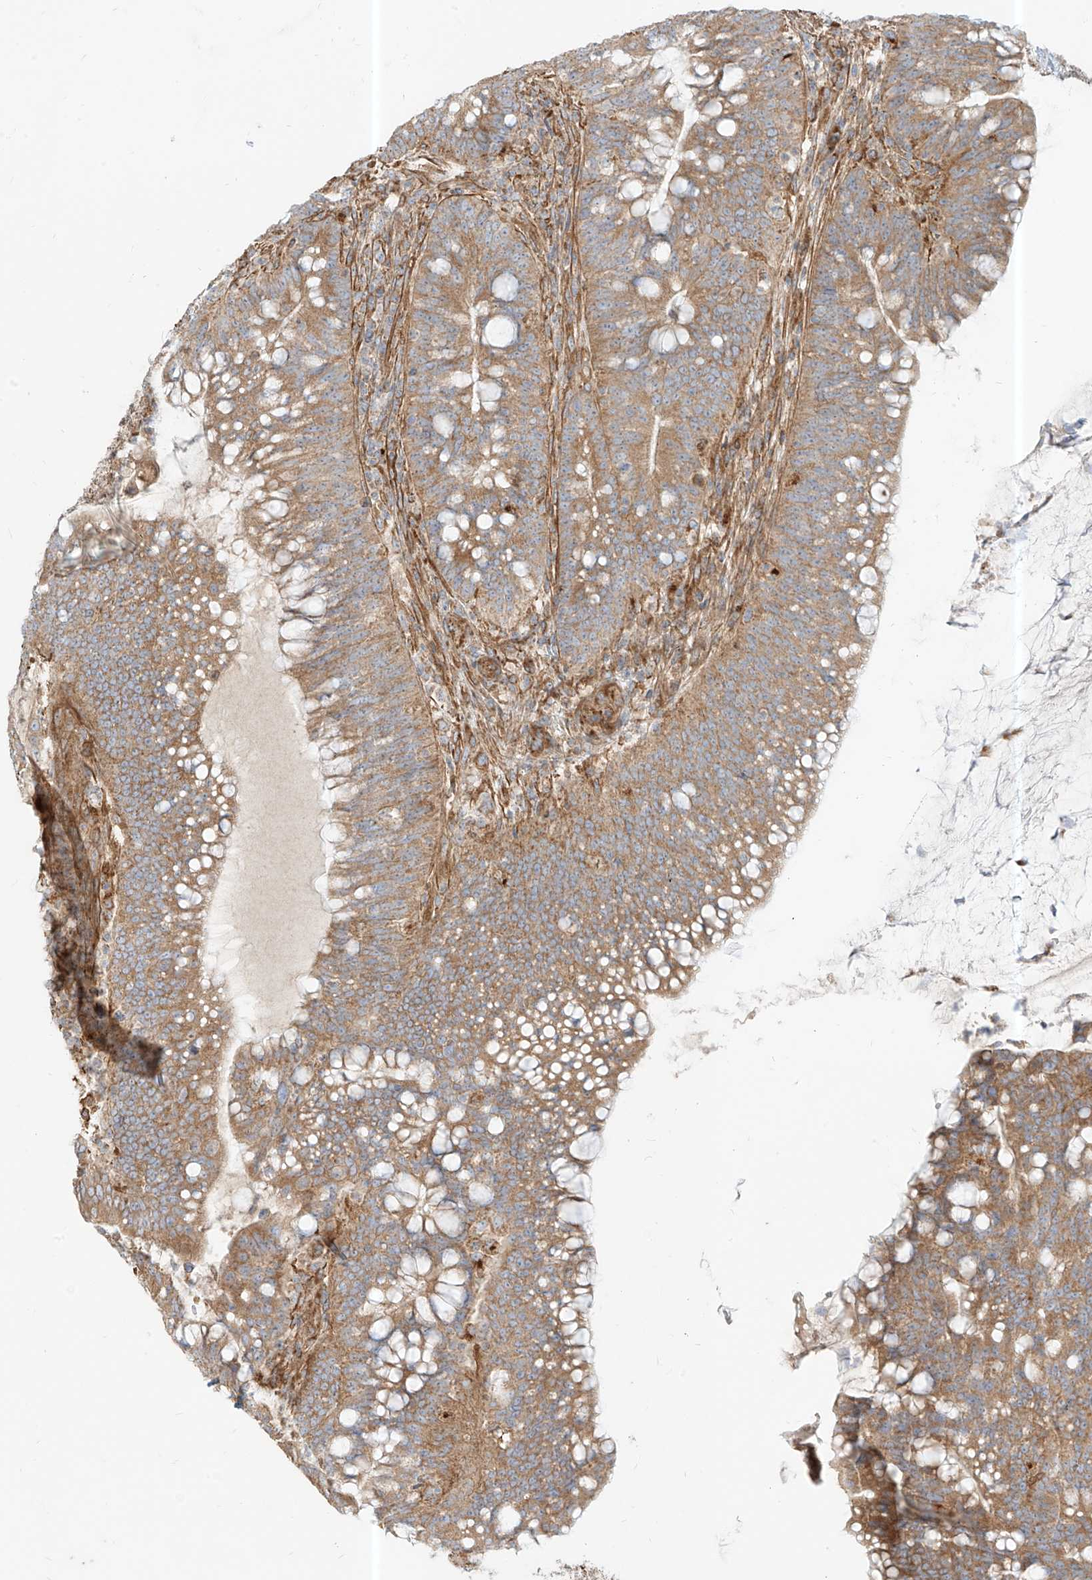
{"staining": {"intensity": "moderate", "quantity": ">75%", "location": "cytoplasmic/membranous"}, "tissue": "colorectal cancer", "cell_type": "Tumor cells", "image_type": "cancer", "snomed": [{"axis": "morphology", "description": "Adenocarcinoma, NOS"}, {"axis": "topography", "description": "Colon"}], "caption": "DAB immunohistochemical staining of human colorectal adenocarcinoma demonstrates moderate cytoplasmic/membranous protein staining in approximately >75% of tumor cells. (Brightfield microscopy of DAB IHC at high magnification).", "gene": "PLCL1", "patient": {"sex": "female", "age": 66}}